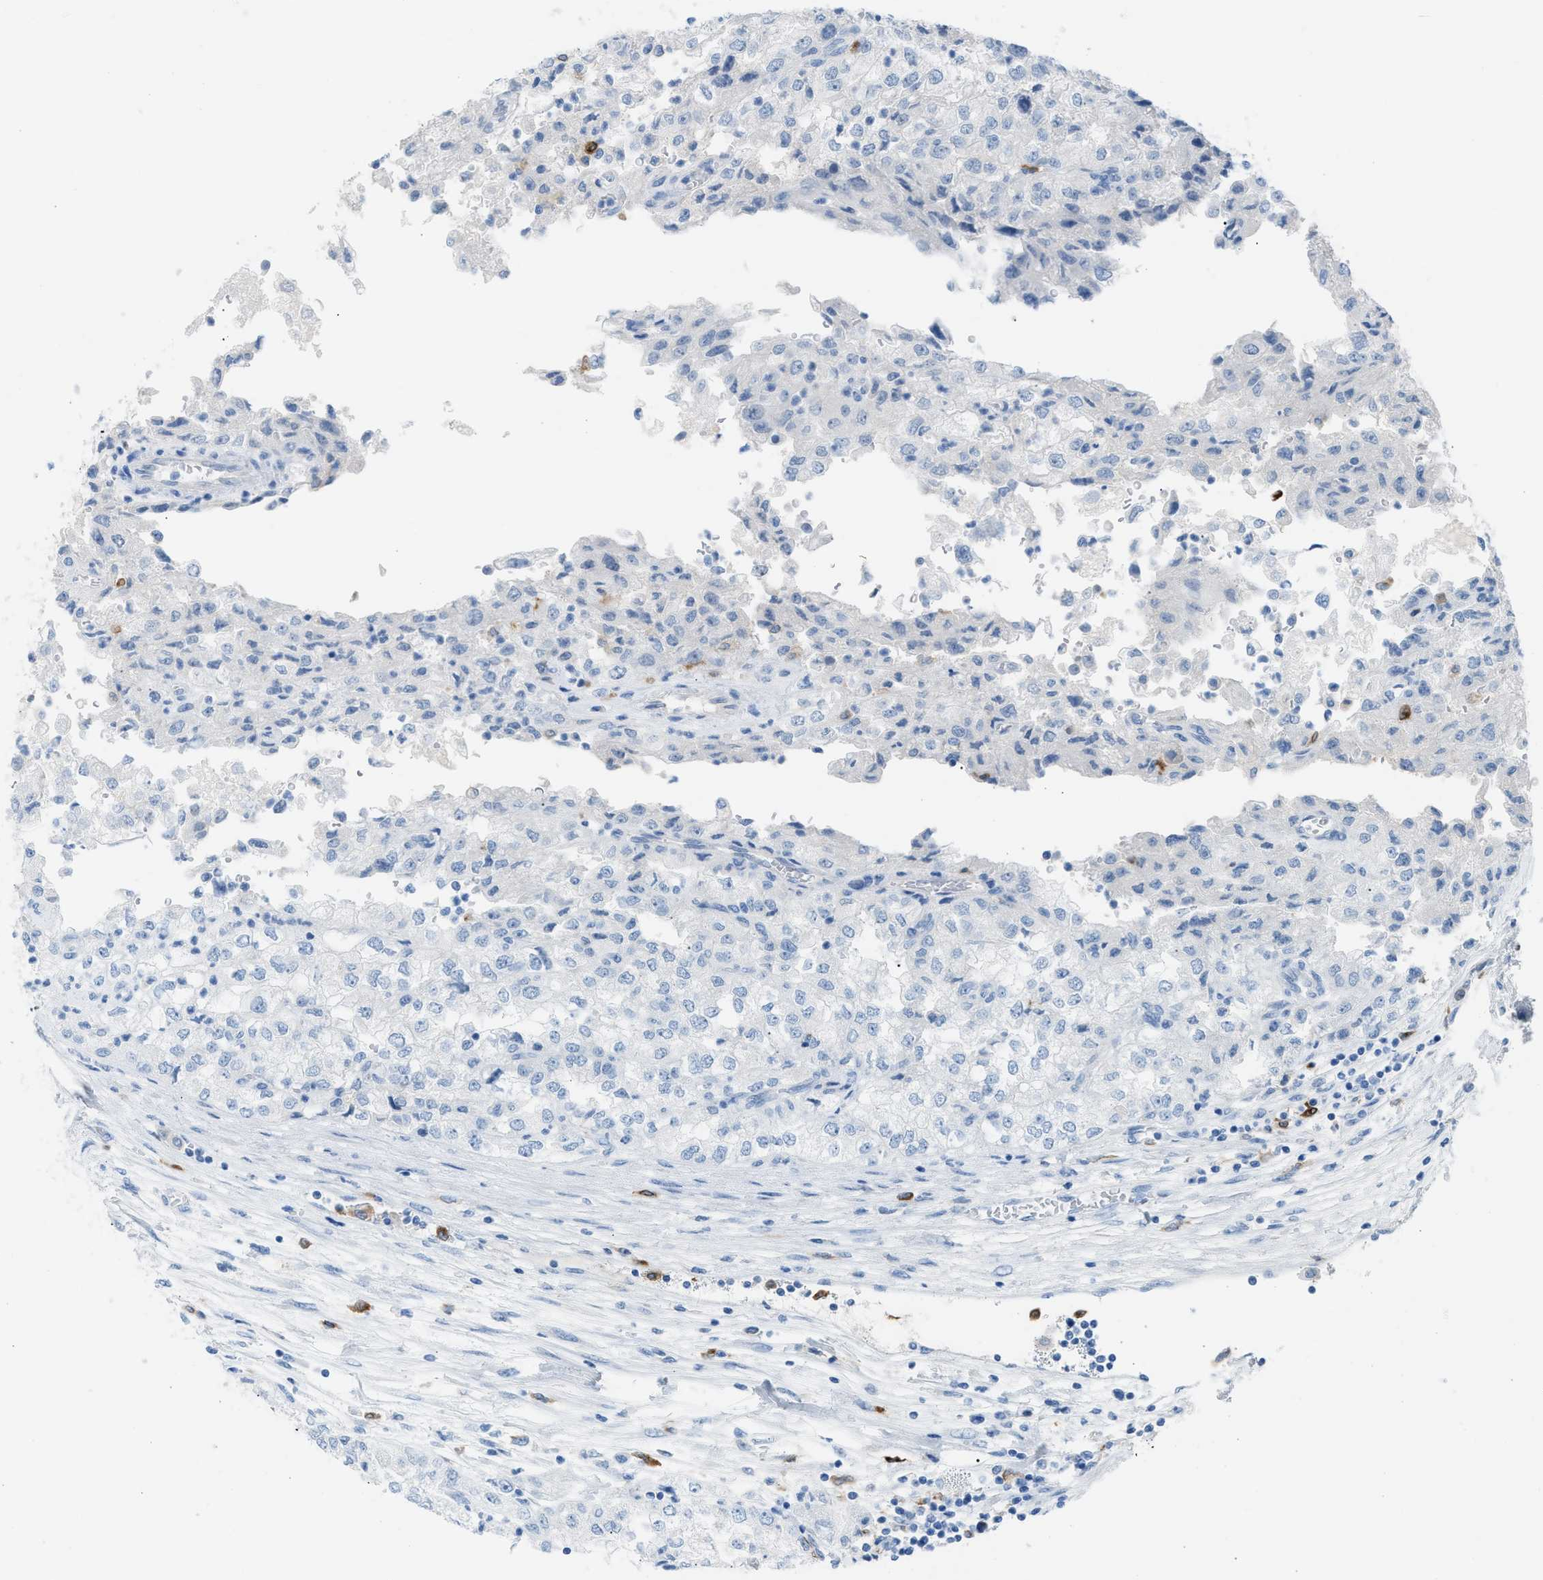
{"staining": {"intensity": "negative", "quantity": "none", "location": "none"}, "tissue": "renal cancer", "cell_type": "Tumor cells", "image_type": "cancer", "snomed": [{"axis": "morphology", "description": "Adenocarcinoma, NOS"}, {"axis": "topography", "description": "Kidney"}], "caption": "An immunohistochemistry (IHC) histopathology image of renal cancer (adenocarcinoma) is shown. There is no staining in tumor cells of renal cancer (adenocarcinoma).", "gene": "CLEC10A", "patient": {"sex": "female", "age": 54}}